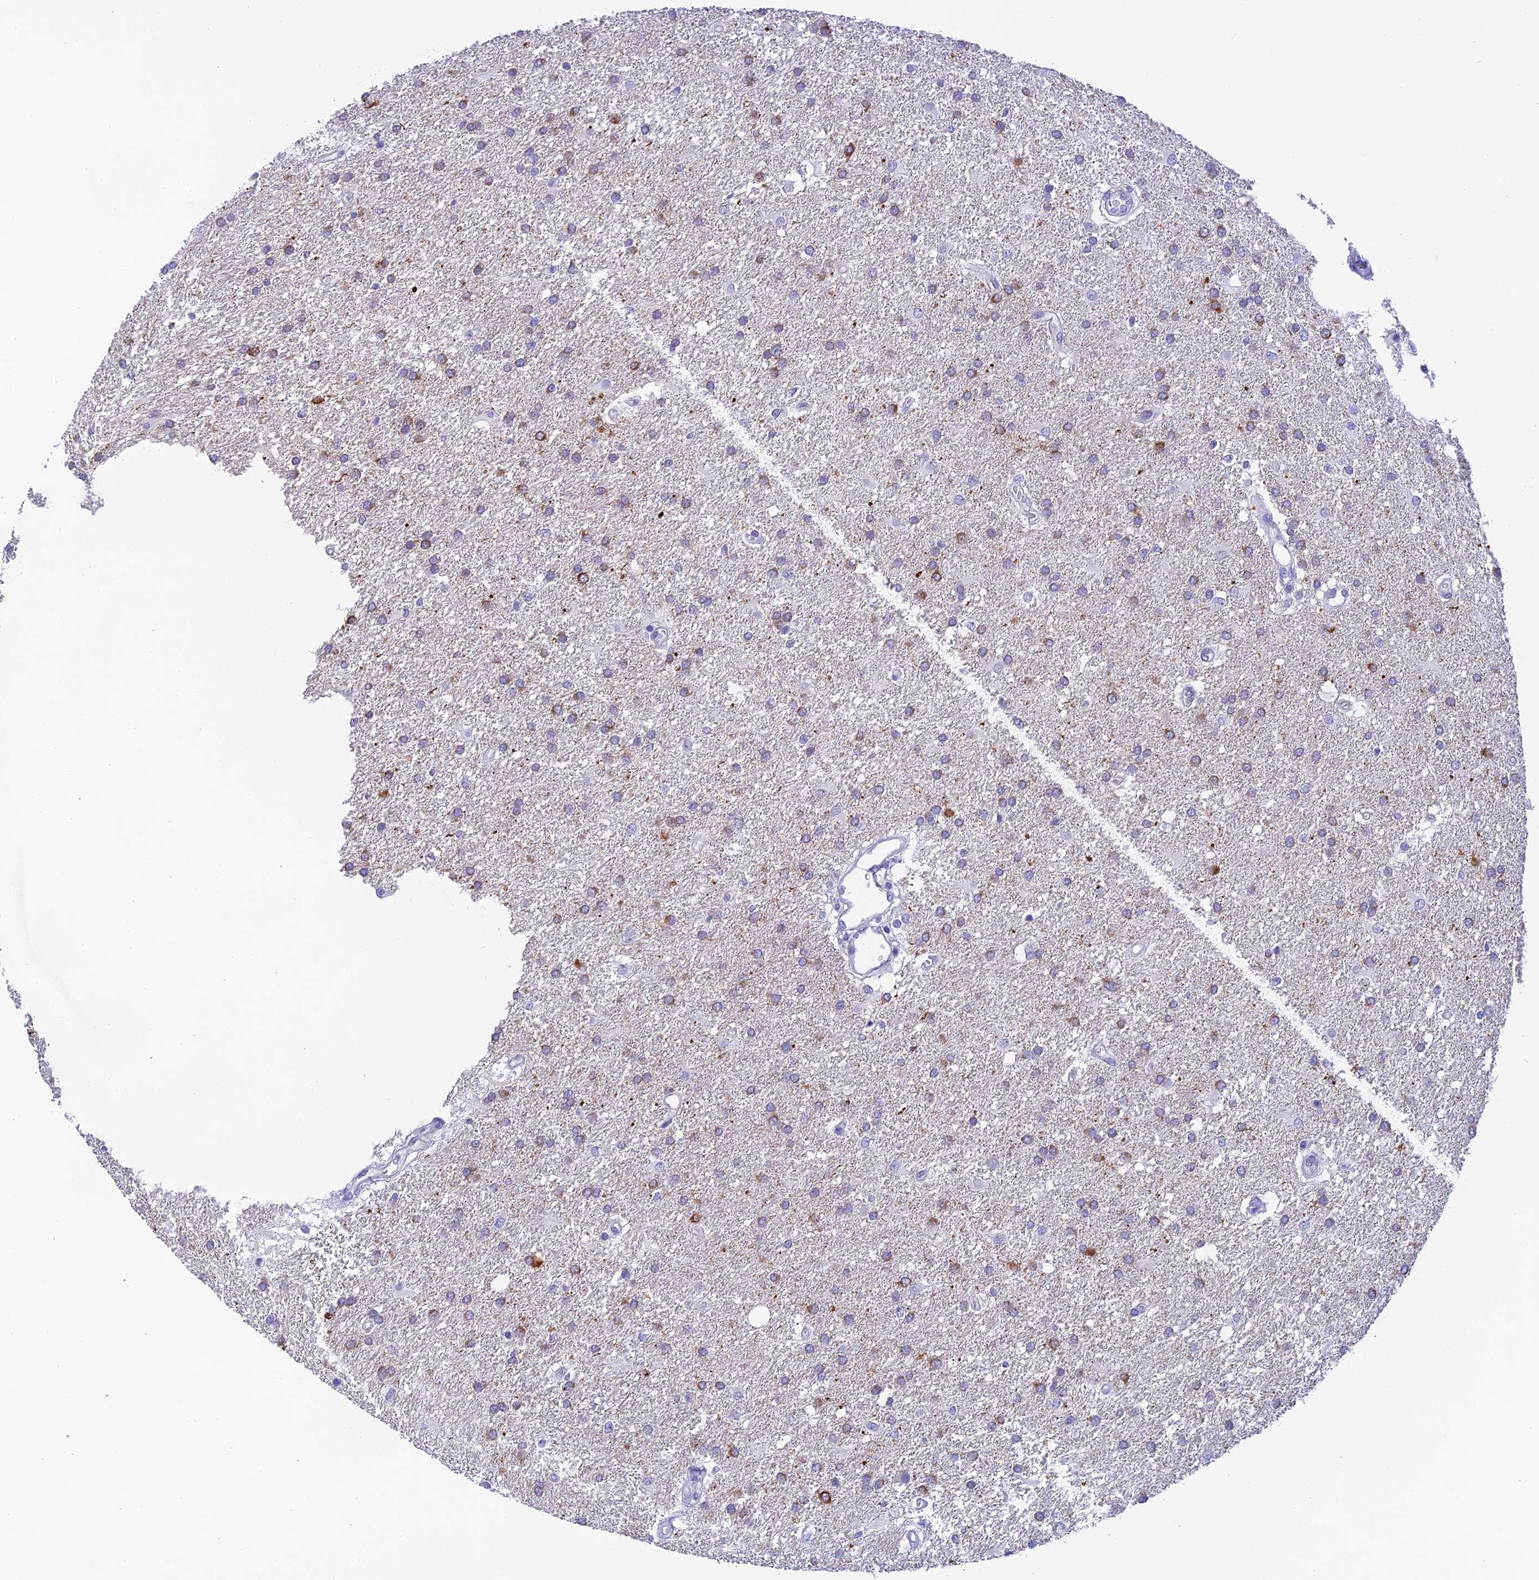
{"staining": {"intensity": "moderate", "quantity": "25%-75%", "location": "cytoplasmic/membranous"}, "tissue": "glioma", "cell_type": "Tumor cells", "image_type": "cancer", "snomed": [{"axis": "morphology", "description": "Glioma, malignant, Low grade"}, {"axis": "topography", "description": "Brain"}], "caption": "Protein expression by immunohistochemistry displays moderate cytoplasmic/membranous expression in about 25%-75% of tumor cells in malignant low-grade glioma. (Brightfield microscopy of DAB IHC at high magnification).", "gene": "KDELR3", "patient": {"sex": "male", "age": 66}}